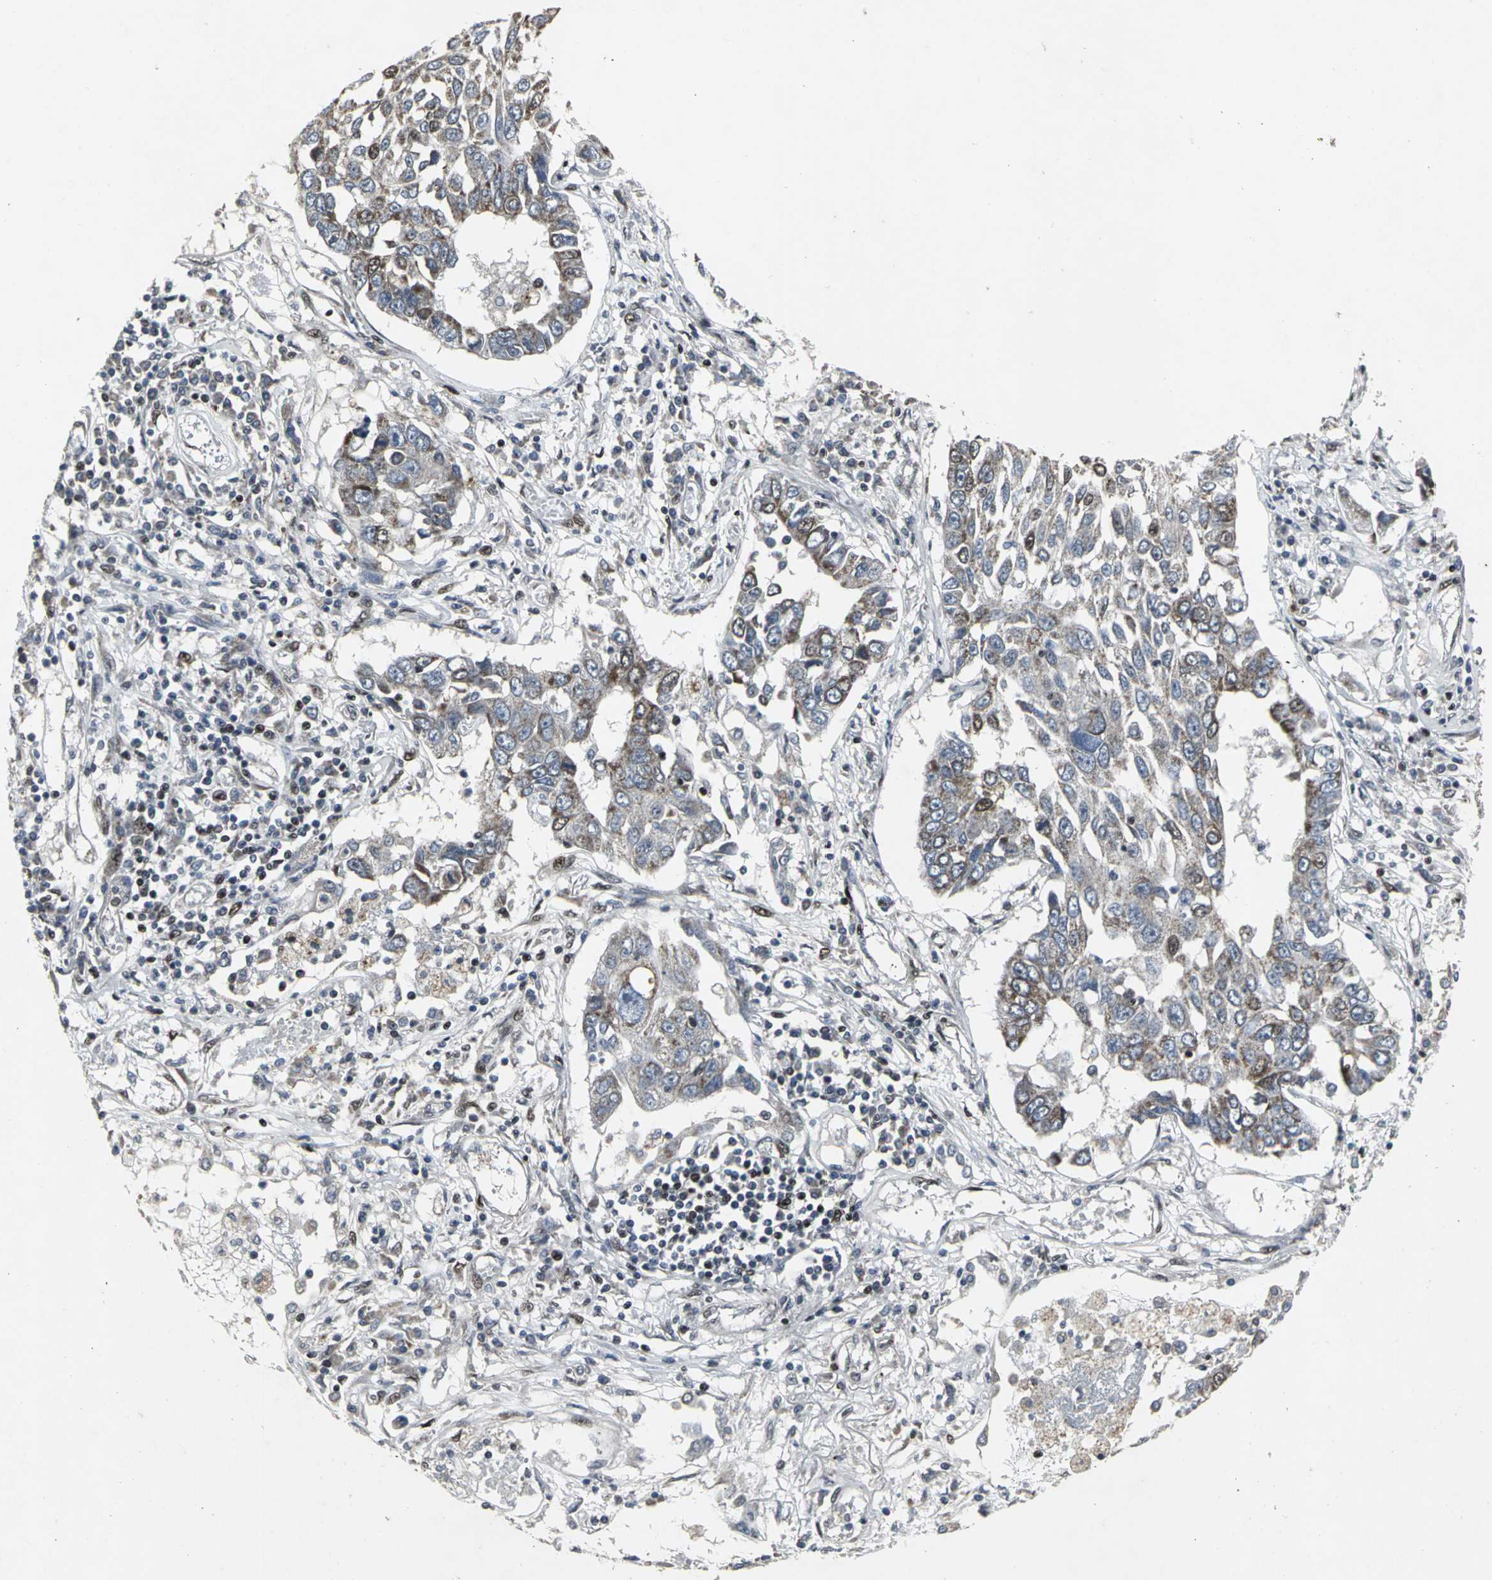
{"staining": {"intensity": "moderate", "quantity": "25%-75%", "location": "cytoplasmic/membranous"}, "tissue": "lung cancer", "cell_type": "Tumor cells", "image_type": "cancer", "snomed": [{"axis": "morphology", "description": "Squamous cell carcinoma, NOS"}, {"axis": "topography", "description": "Lung"}], "caption": "Immunohistochemistry histopathology image of neoplastic tissue: lung cancer (squamous cell carcinoma) stained using immunohistochemistry (IHC) demonstrates medium levels of moderate protein expression localized specifically in the cytoplasmic/membranous of tumor cells, appearing as a cytoplasmic/membranous brown color.", "gene": "SRF", "patient": {"sex": "male", "age": 71}}